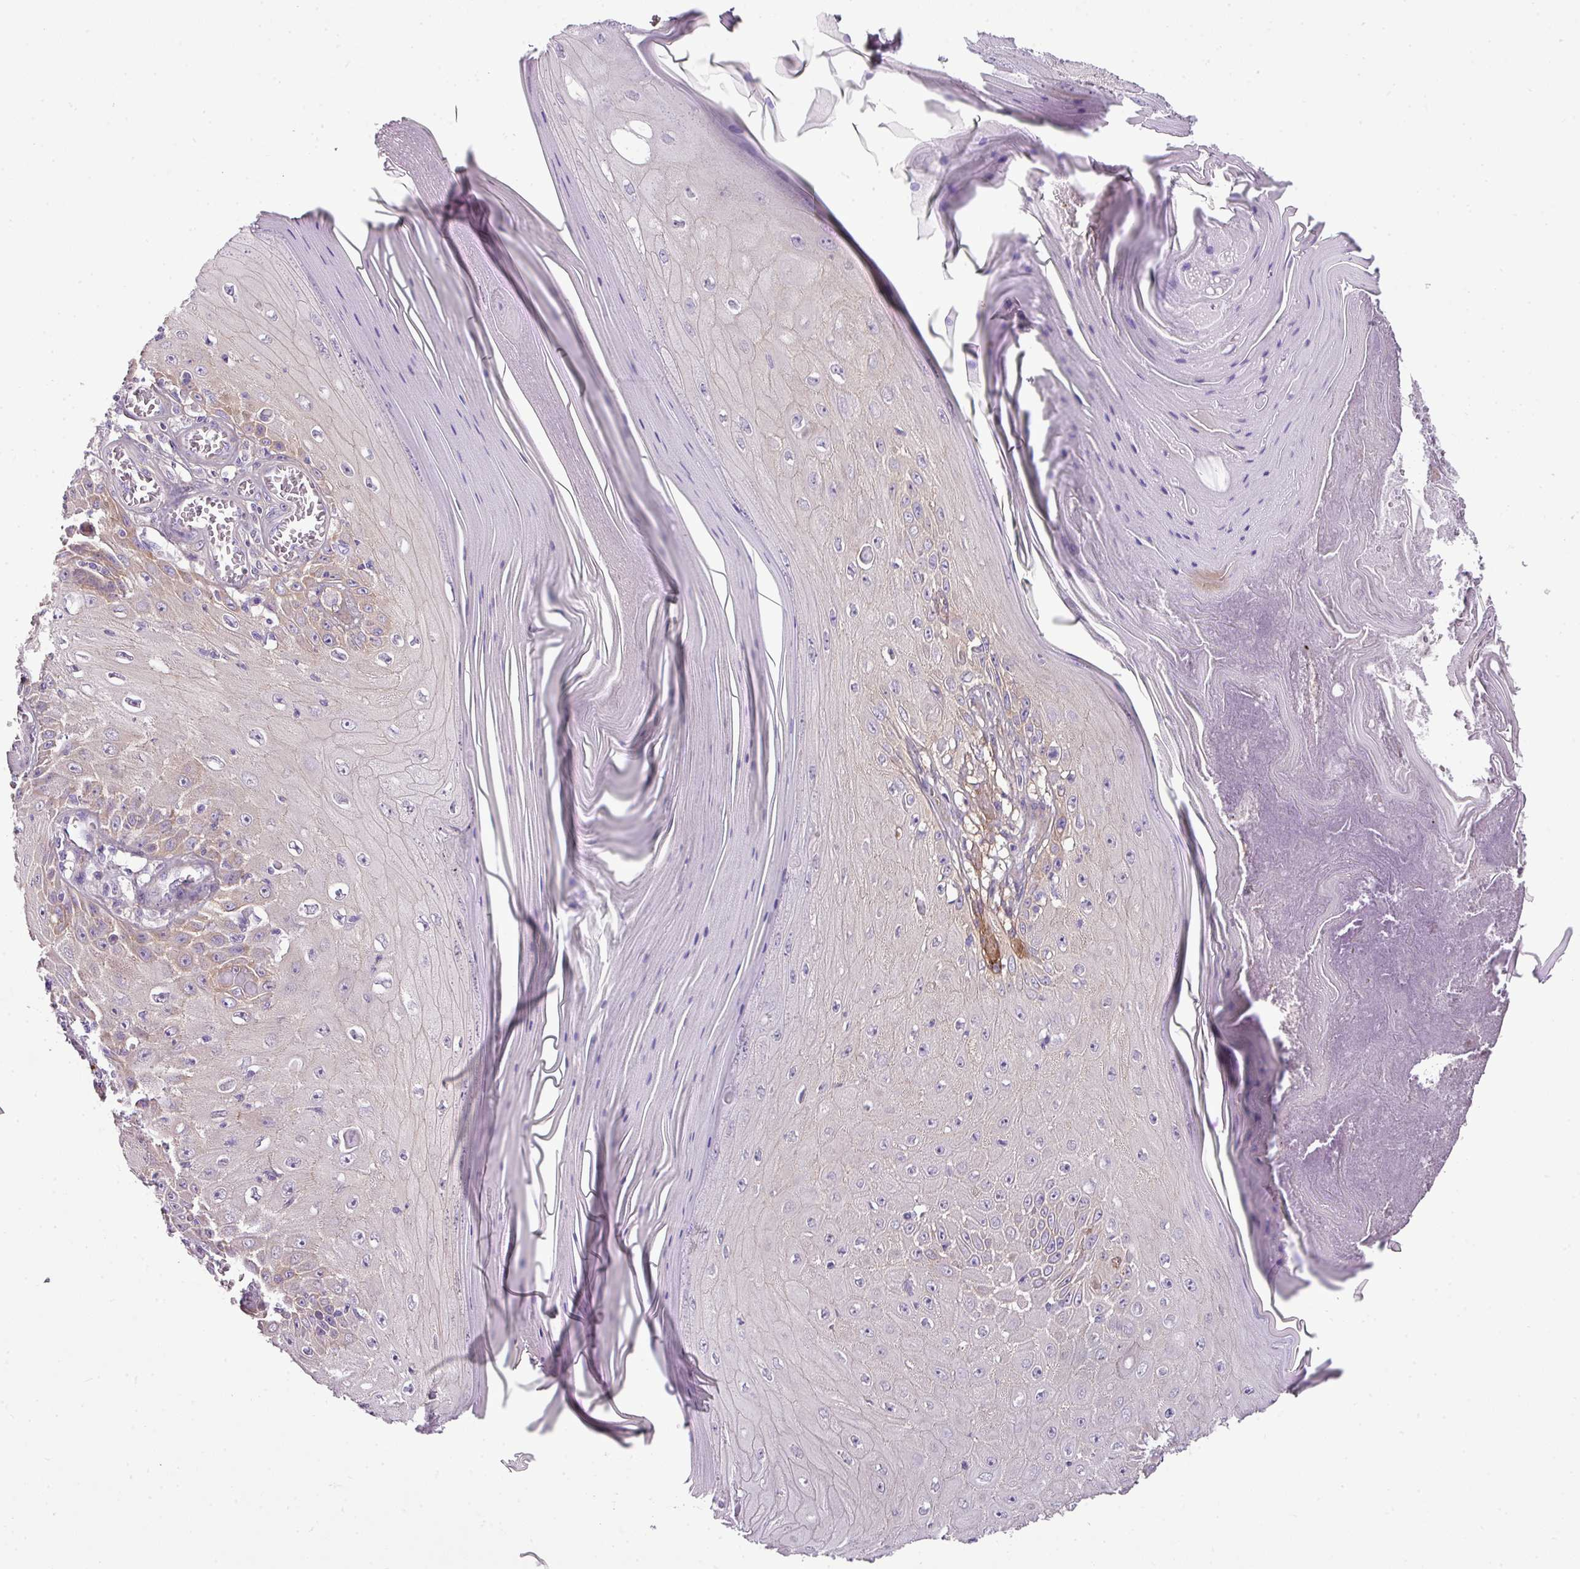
{"staining": {"intensity": "weak", "quantity": "<25%", "location": "cytoplasmic/membranous"}, "tissue": "skin cancer", "cell_type": "Tumor cells", "image_type": "cancer", "snomed": [{"axis": "morphology", "description": "Squamous cell carcinoma, NOS"}, {"axis": "topography", "description": "Skin"}], "caption": "Skin squamous cell carcinoma was stained to show a protein in brown. There is no significant expression in tumor cells.", "gene": "PARD6G", "patient": {"sex": "female", "age": 73}}